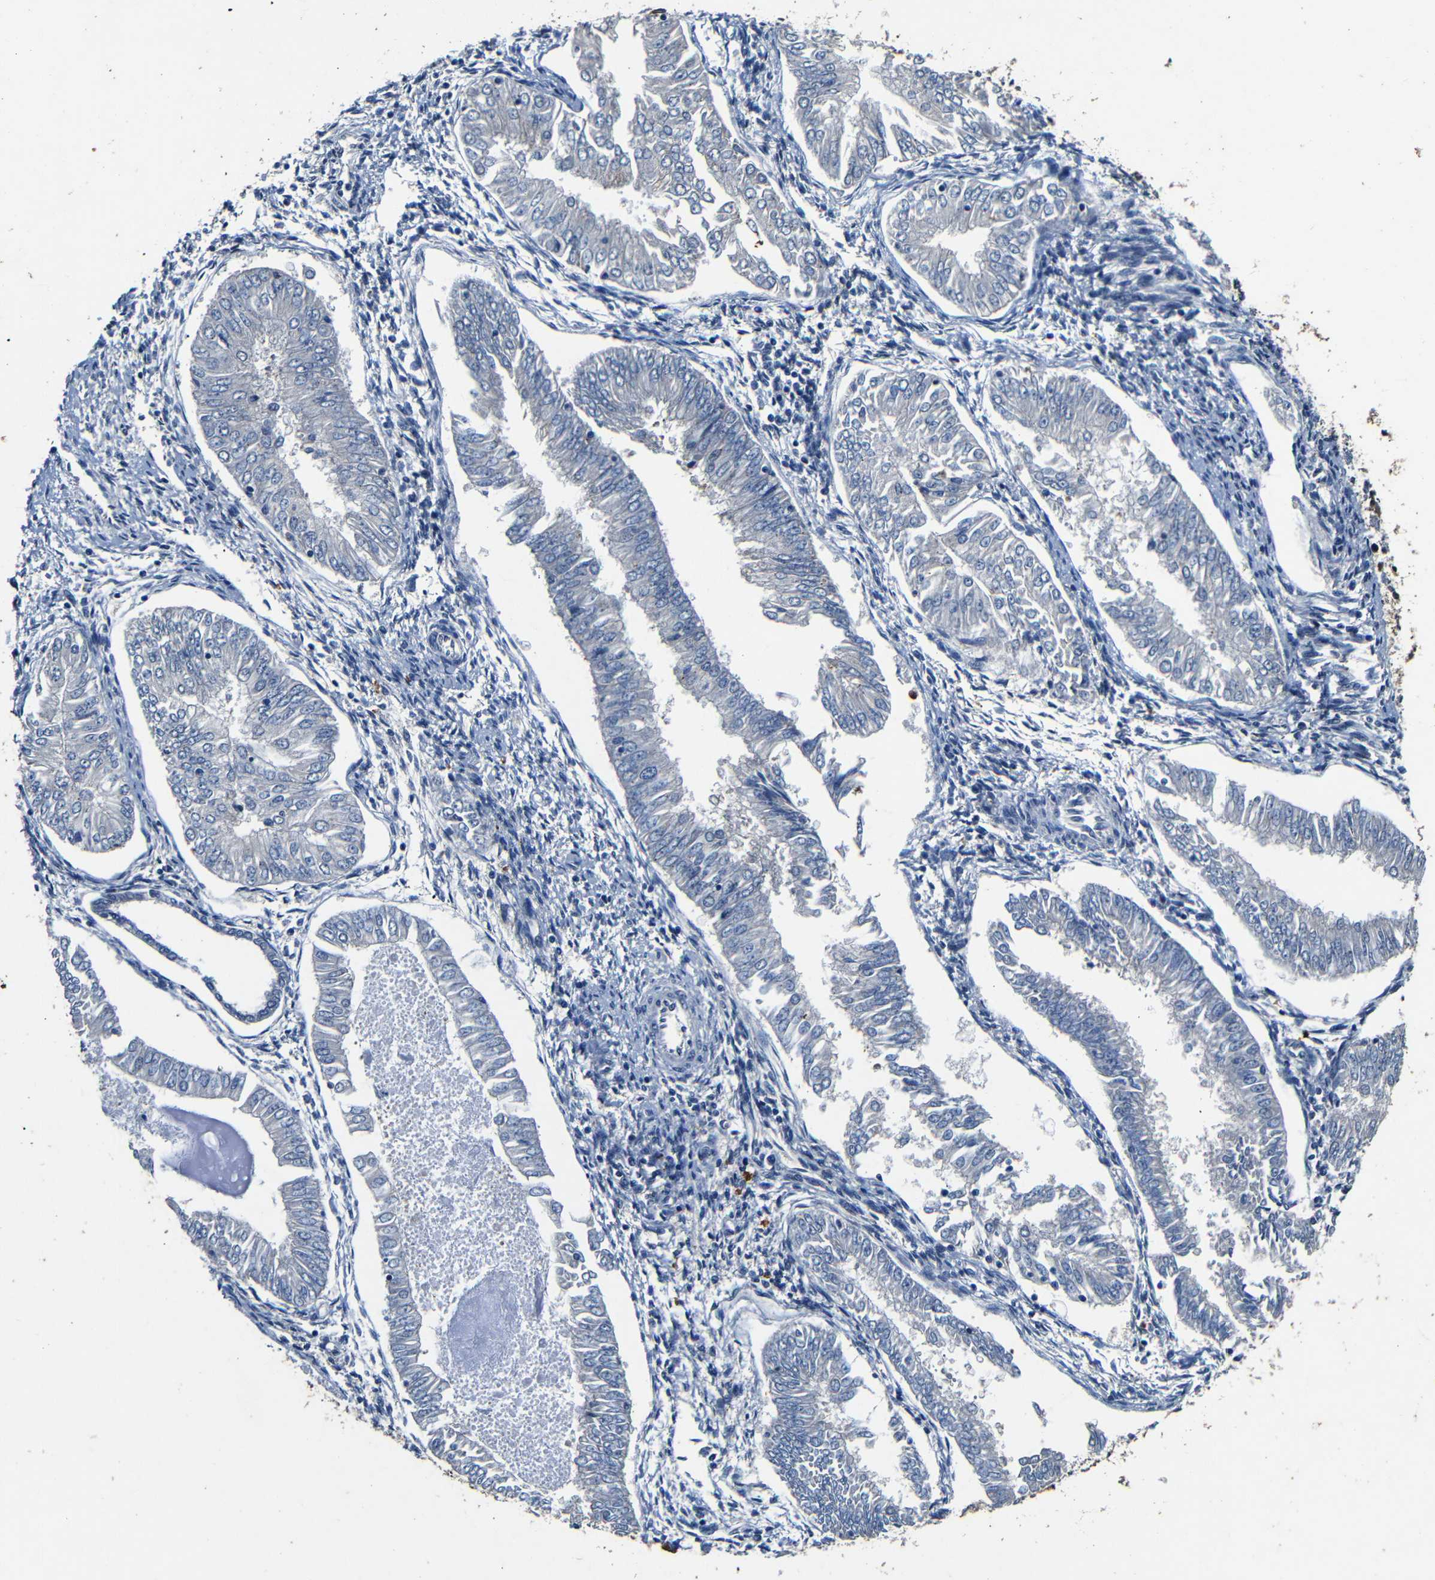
{"staining": {"intensity": "negative", "quantity": "none", "location": "none"}, "tissue": "endometrial cancer", "cell_type": "Tumor cells", "image_type": "cancer", "snomed": [{"axis": "morphology", "description": "Adenocarcinoma, NOS"}, {"axis": "topography", "description": "Endometrium"}], "caption": "Tumor cells are negative for brown protein staining in endometrial adenocarcinoma. (DAB immunohistochemistry (IHC) visualized using brightfield microscopy, high magnification).", "gene": "FOXD4", "patient": {"sex": "female", "age": 53}}